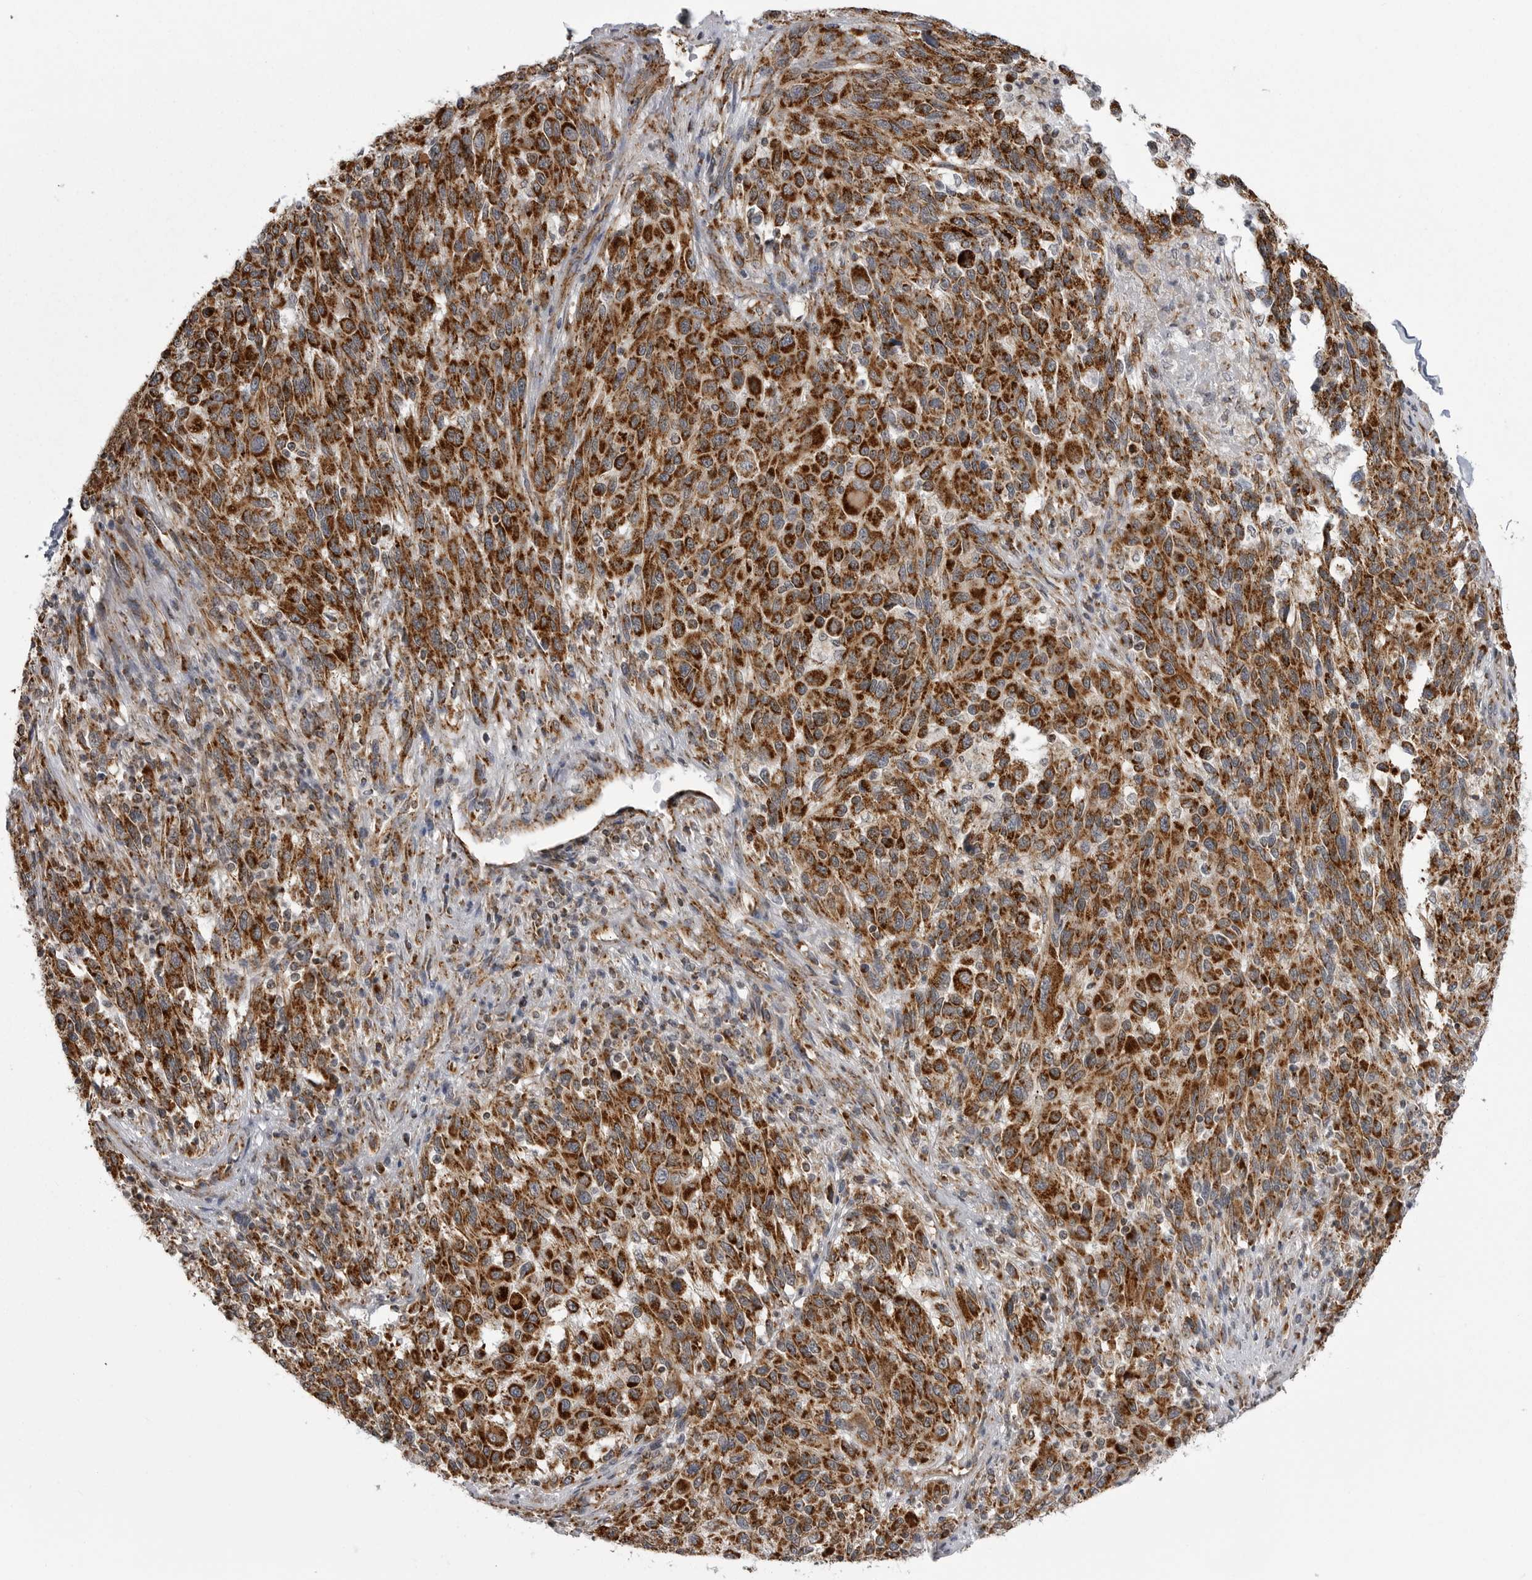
{"staining": {"intensity": "strong", "quantity": ">75%", "location": "cytoplasmic/membranous"}, "tissue": "melanoma", "cell_type": "Tumor cells", "image_type": "cancer", "snomed": [{"axis": "morphology", "description": "Malignant melanoma, Metastatic site"}, {"axis": "topography", "description": "Lymph node"}], "caption": "A high-resolution micrograph shows IHC staining of malignant melanoma (metastatic site), which exhibits strong cytoplasmic/membranous positivity in about >75% of tumor cells.", "gene": "FH", "patient": {"sex": "male", "age": 61}}